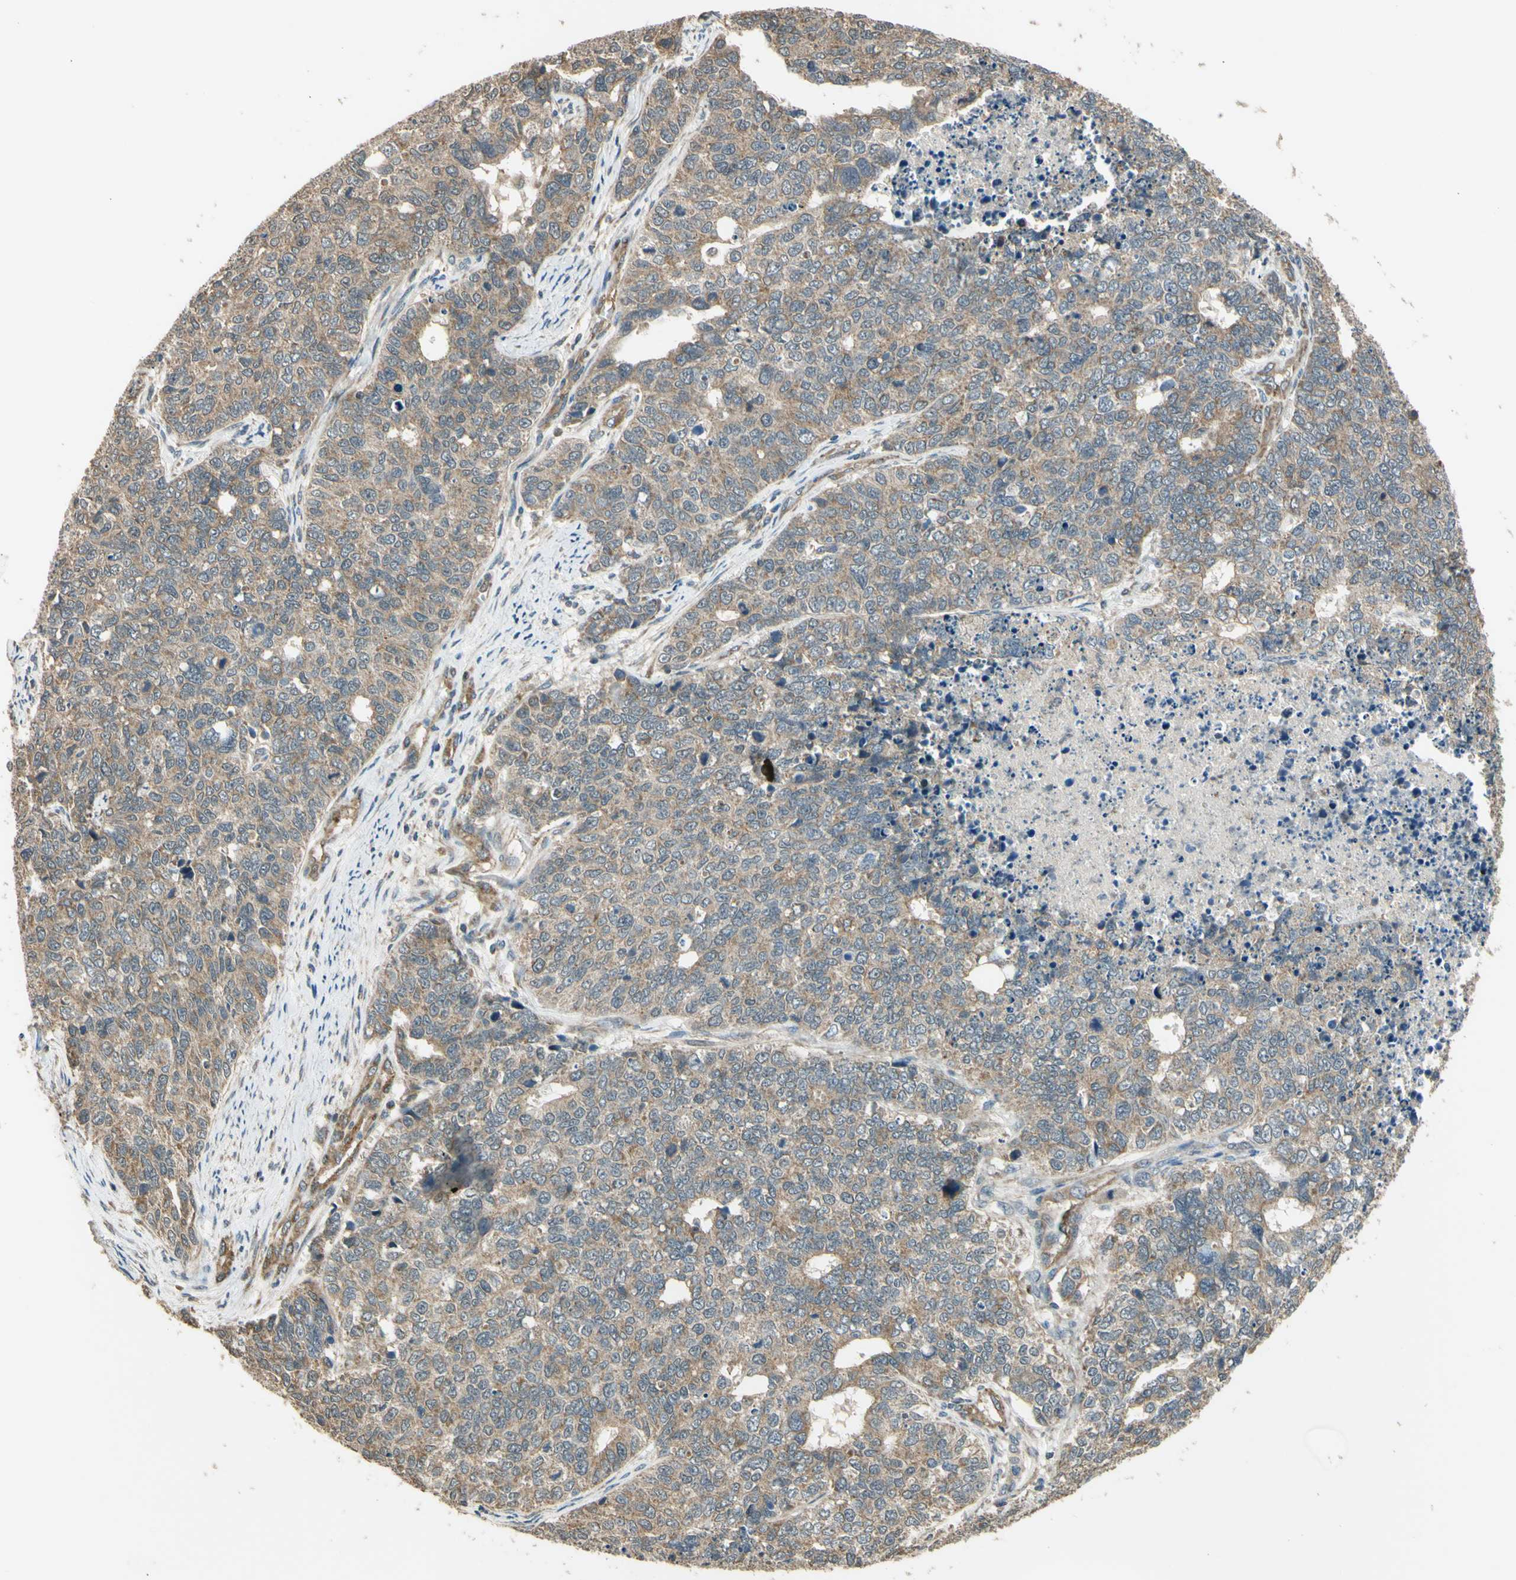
{"staining": {"intensity": "moderate", "quantity": ">75%", "location": "cytoplasmic/membranous"}, "tissue": "cervical cancer", "cell_type": "Tumor cells", "image_type": "cancer", "snomed": [{"axis": "morphology", "description": "Squamous cell carcinoma, NOS"}, {"axis": "topography", "description": "Cervix"}], "caption": "Squamous cell carcinoma (cervical) was stained to show a protein in brown. There is medium levels of moderate cytoplasmic/membranous staining in approximately >75% of tumor cells.", "gene": "EFNB2", "patient": {"sex": "female", "age": 63}}